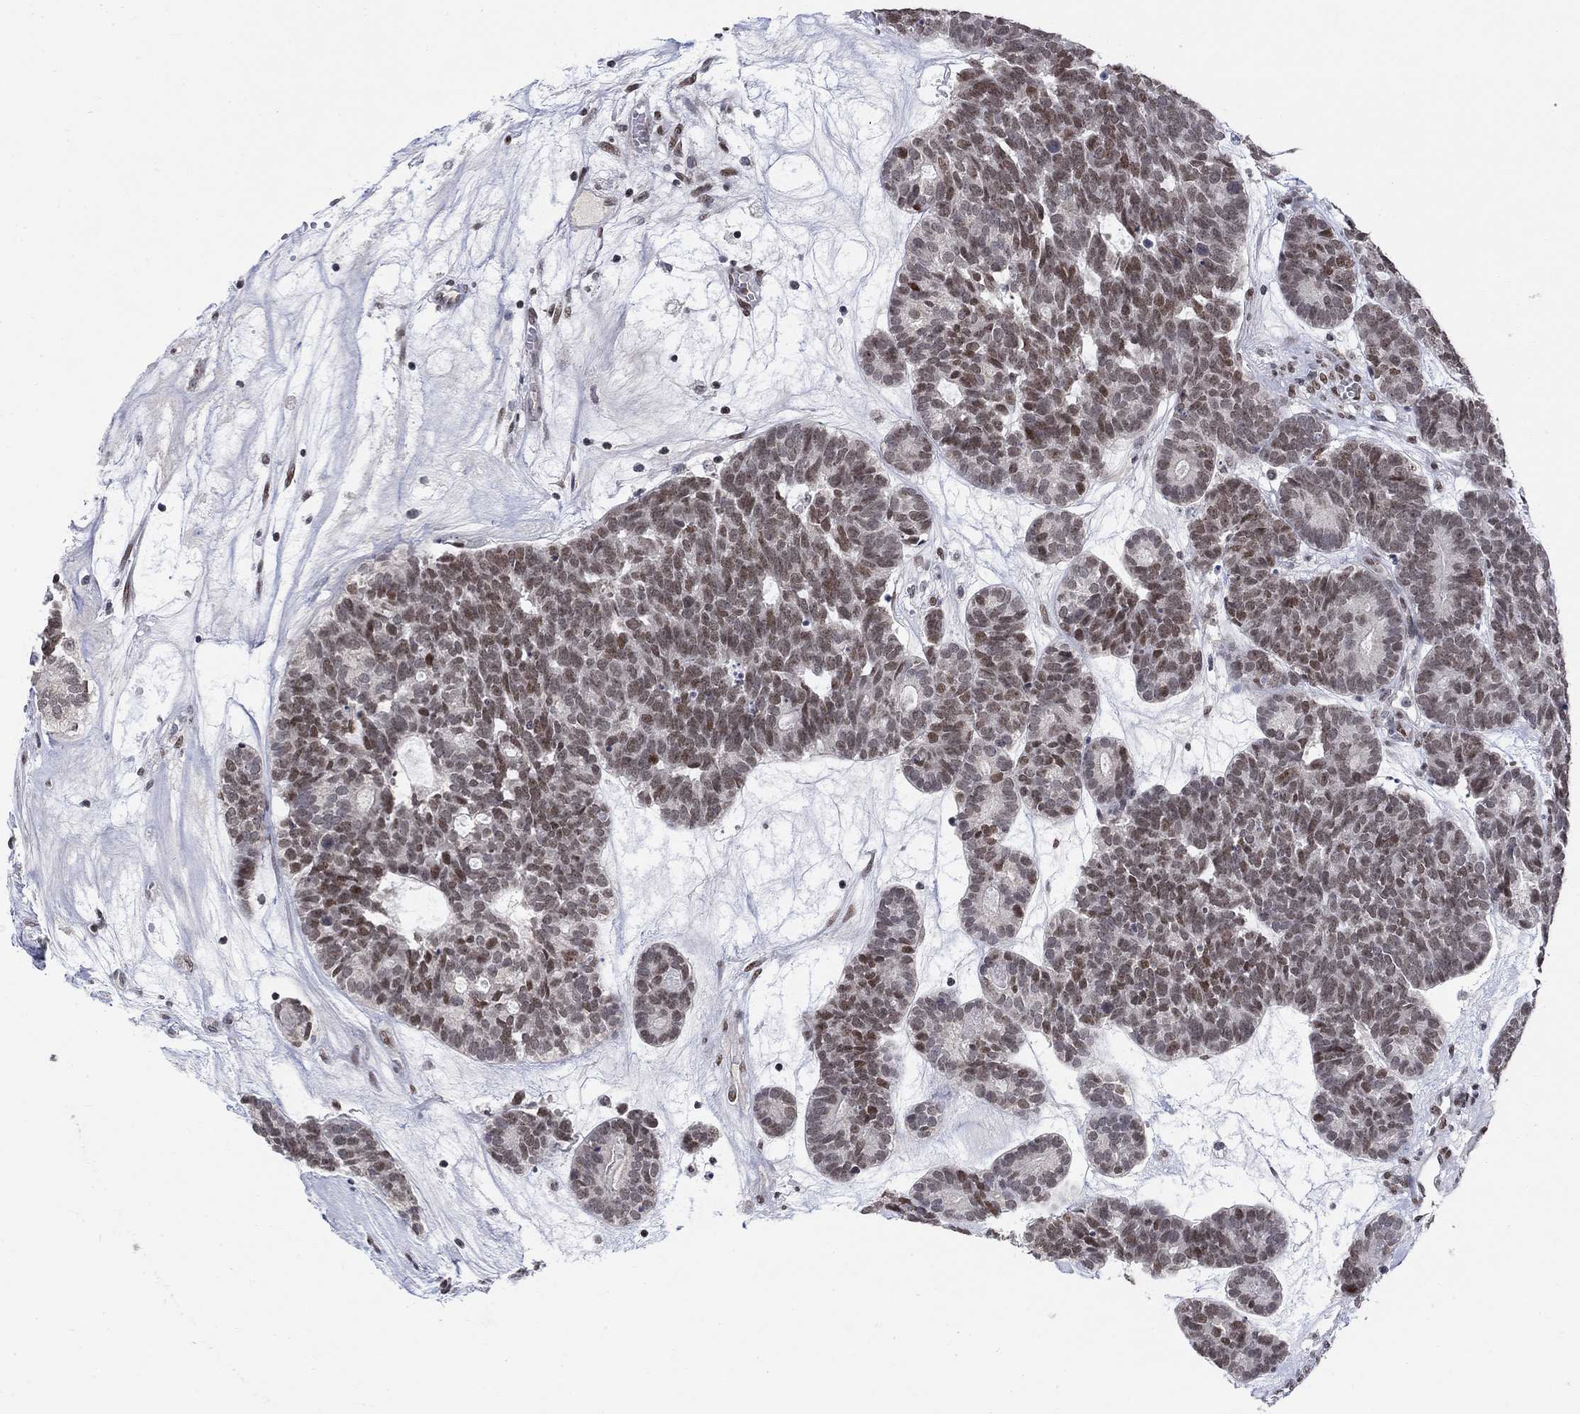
{"staining": {"intensity": "moderate", "quantity": "<25%", "location": "nuclear"}, "tissue": "head and neck cancer", "cell_type": "Tumor cells", "image_type": "cancer", "snomed": [{"axis": "morphology", "description": "Adenocarcinoma, NOS"}, {"axis": "topography", "description": "Head-Neck"}], "caption": "Protein expression analysis of human head and neck cancer (adenocarcinoma) reveals moderate nuclear positivity in about <25% of tumor cells. (Brightfield microscopy of DAB IHC at high magnification).", "gene": "KLF12", "patient": {"sex": "female", "age": 81}}